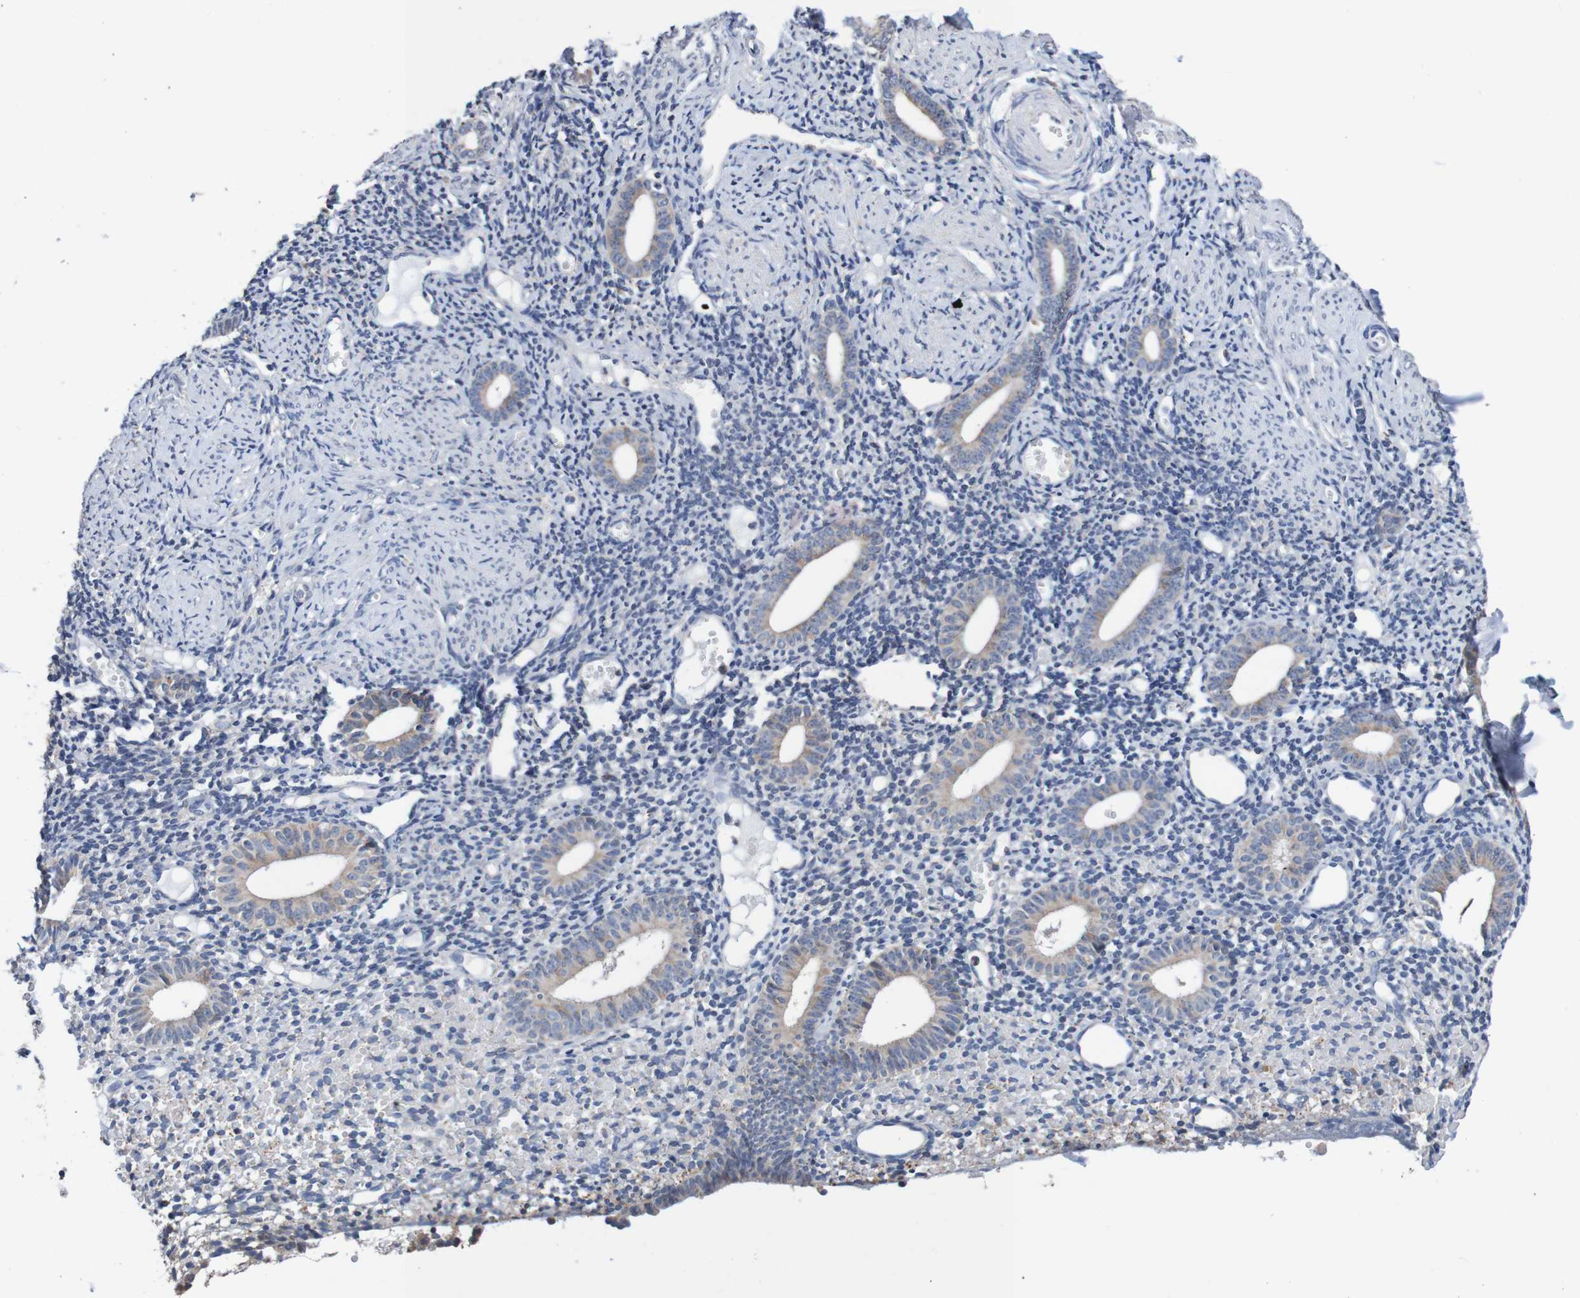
{"staining": {"intensity": "negative", "quantity": "none", "location": "none"}, "tissue": "endometrium", "cell_type": "Cells in endometrial stroma", "image_type": "normal", "snomed": [{"axis": "morphology", "description": "Normal tissue, NOS"}, {"axis": "topography", "description": "Endometrium"}], "caption": "Immunohistochemistry of unremarkable human endometrium reveals no expression in cells in endometrial stroma.", "gene": "FIBP", "patient": {"sex": "female", "age": 50}}